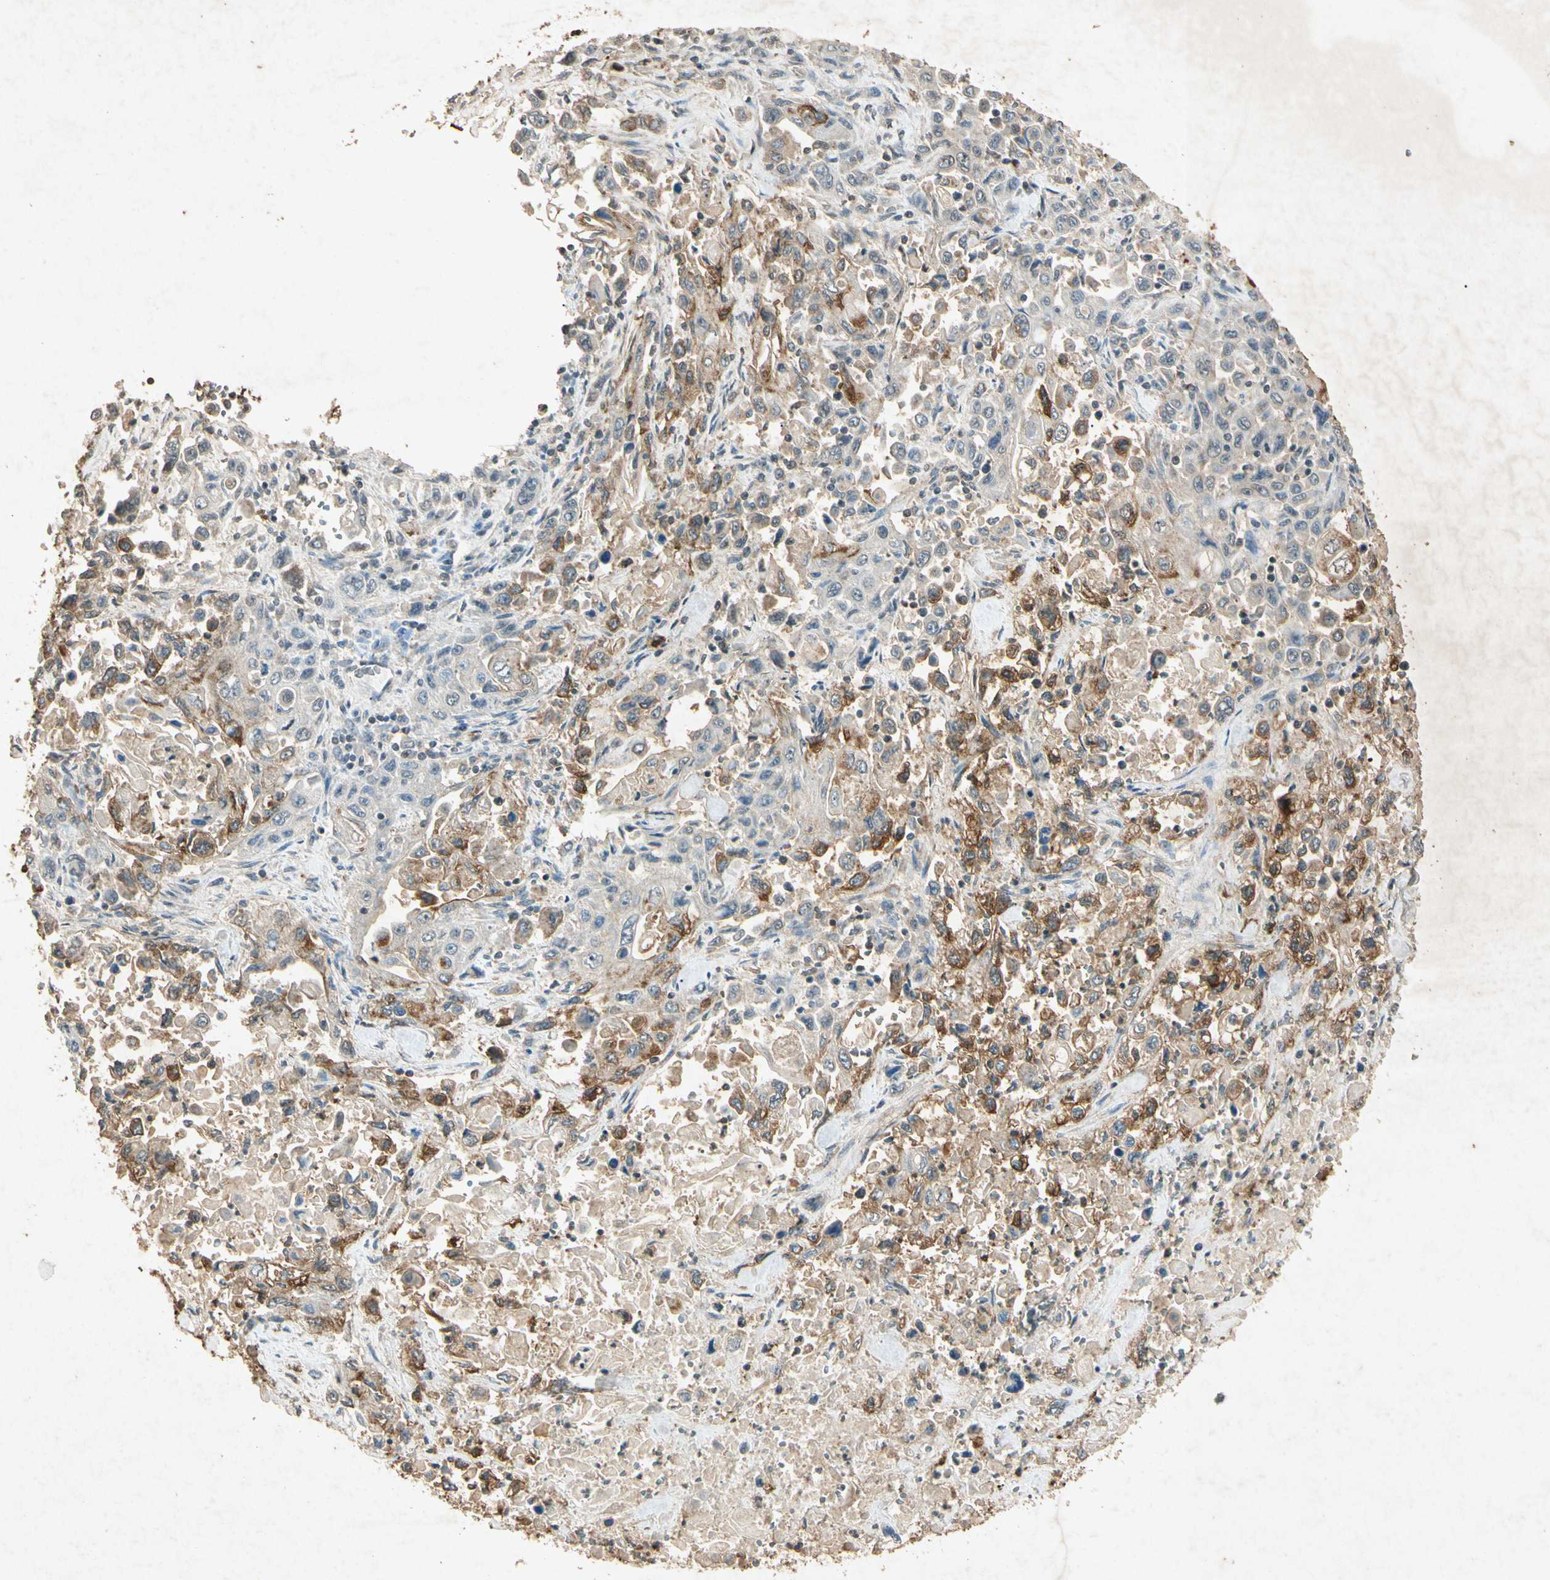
{"staining": {"intensity": "weak", "quantity": ">75%", "location": "cytoplasmic/membranous"}, "tissue": "pancreatic cancer", "cell_type": "Tumor cells", "image_type": "cancer", "snomed": [{"axis": "morphology", "description": "Adenocarcinoma, NOS"}, {"axis": "topography", "description": "Pancreas"}], "caption": "Immunohistochemical staining of pancreatic cancer (adenocarcinoma) shows low levels of weak cytoplasmic/membranous protein positivity in about >75% of tumor cells.", "gene": "MSRB1", "patient": {"sex": "male", "age": 70}}